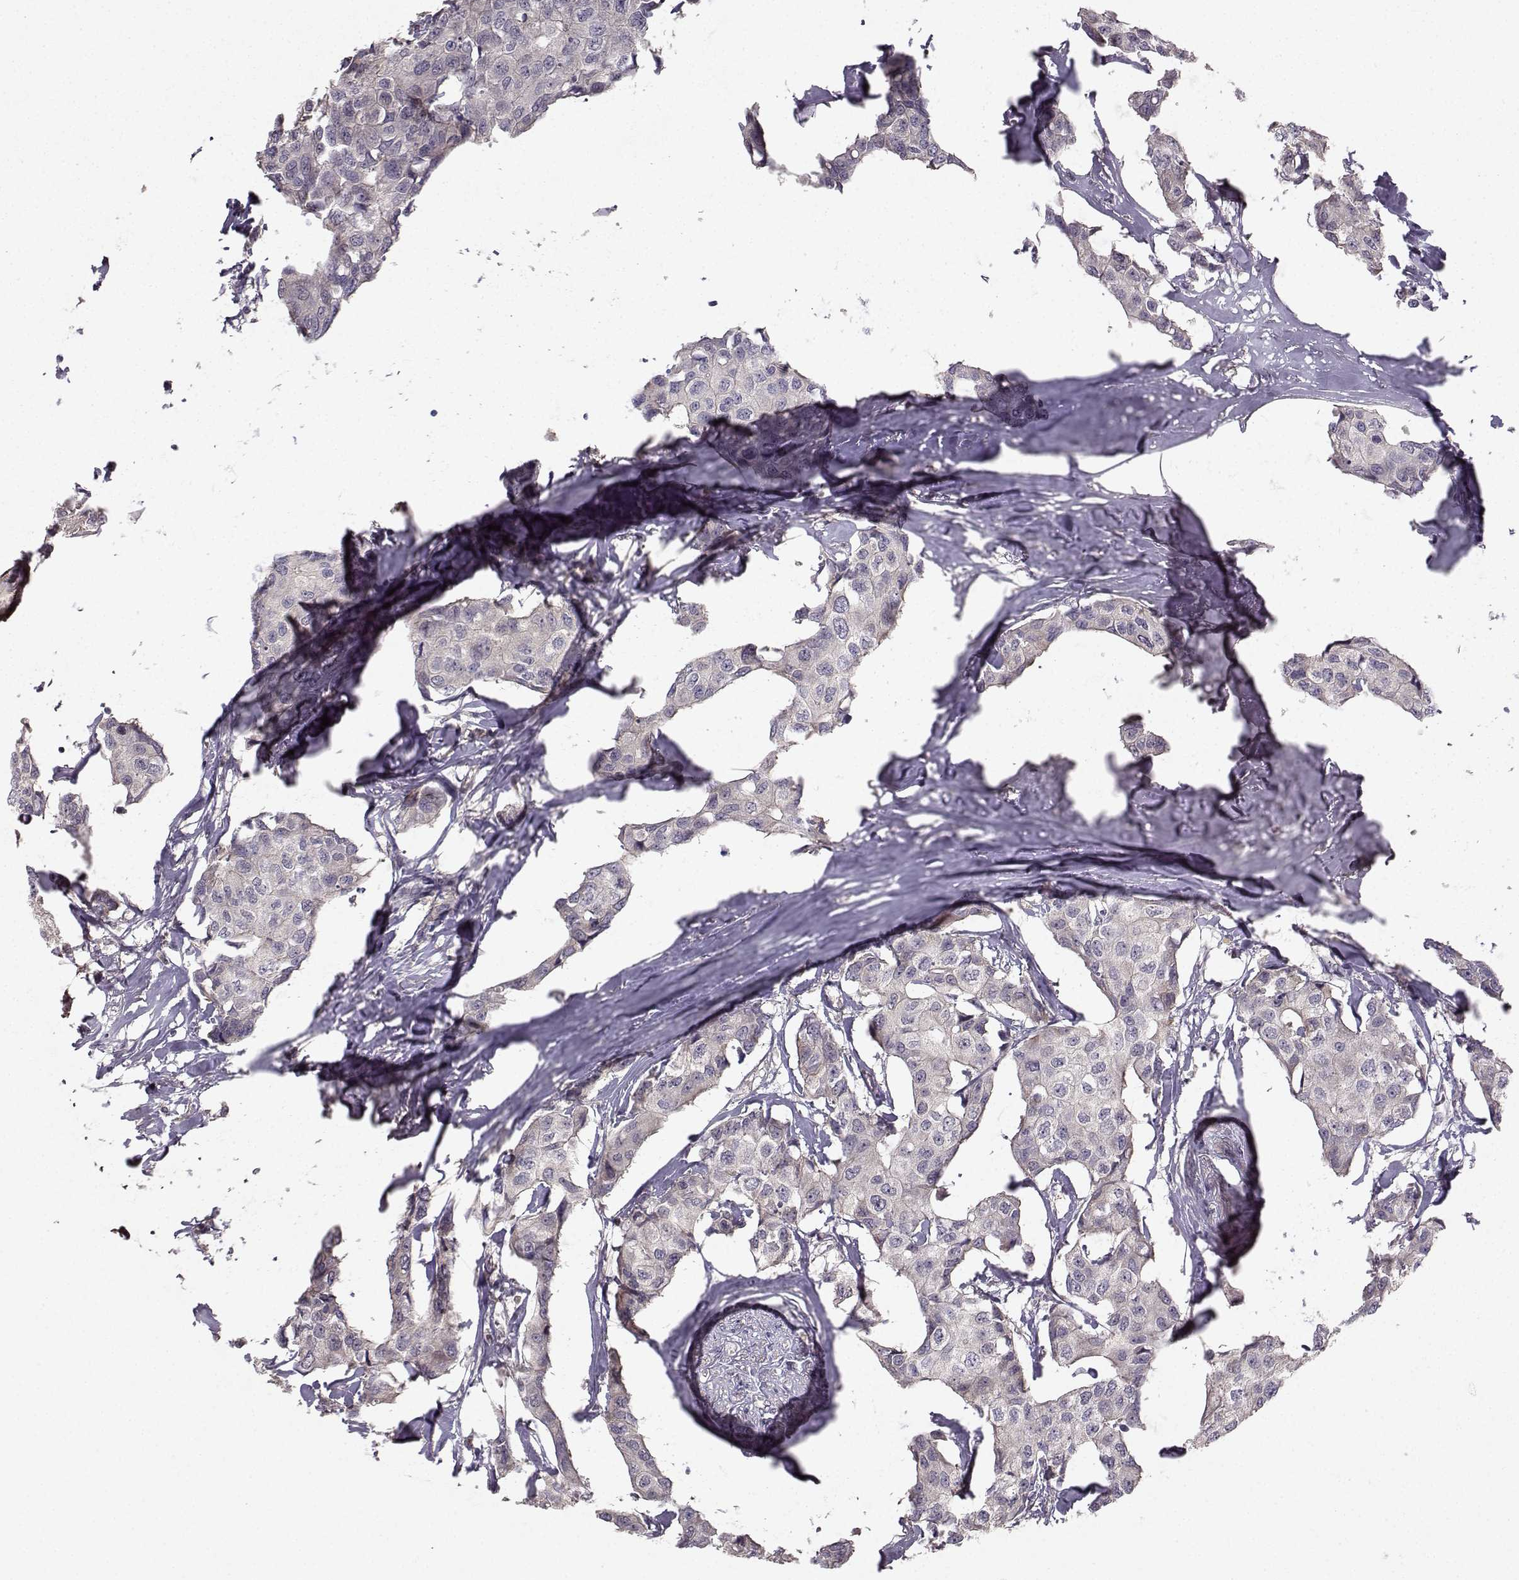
{"staining": {"intensity": "negative", "quantity": "none", "location": "none"}, "tissue": "breast cancer", "cell_type": "Tumor cells", "image_type": "cancer", "snomed": [{"axis": "morphology", "description": "Duct carcinoma"}, {"axis": "topography", "description": "Breast"}], "caption": "The histopathology image reveals no staining of tumor cells in breast cancer.", "gene": "WNT6", "patient": {"sex": "female", "age": 80}}